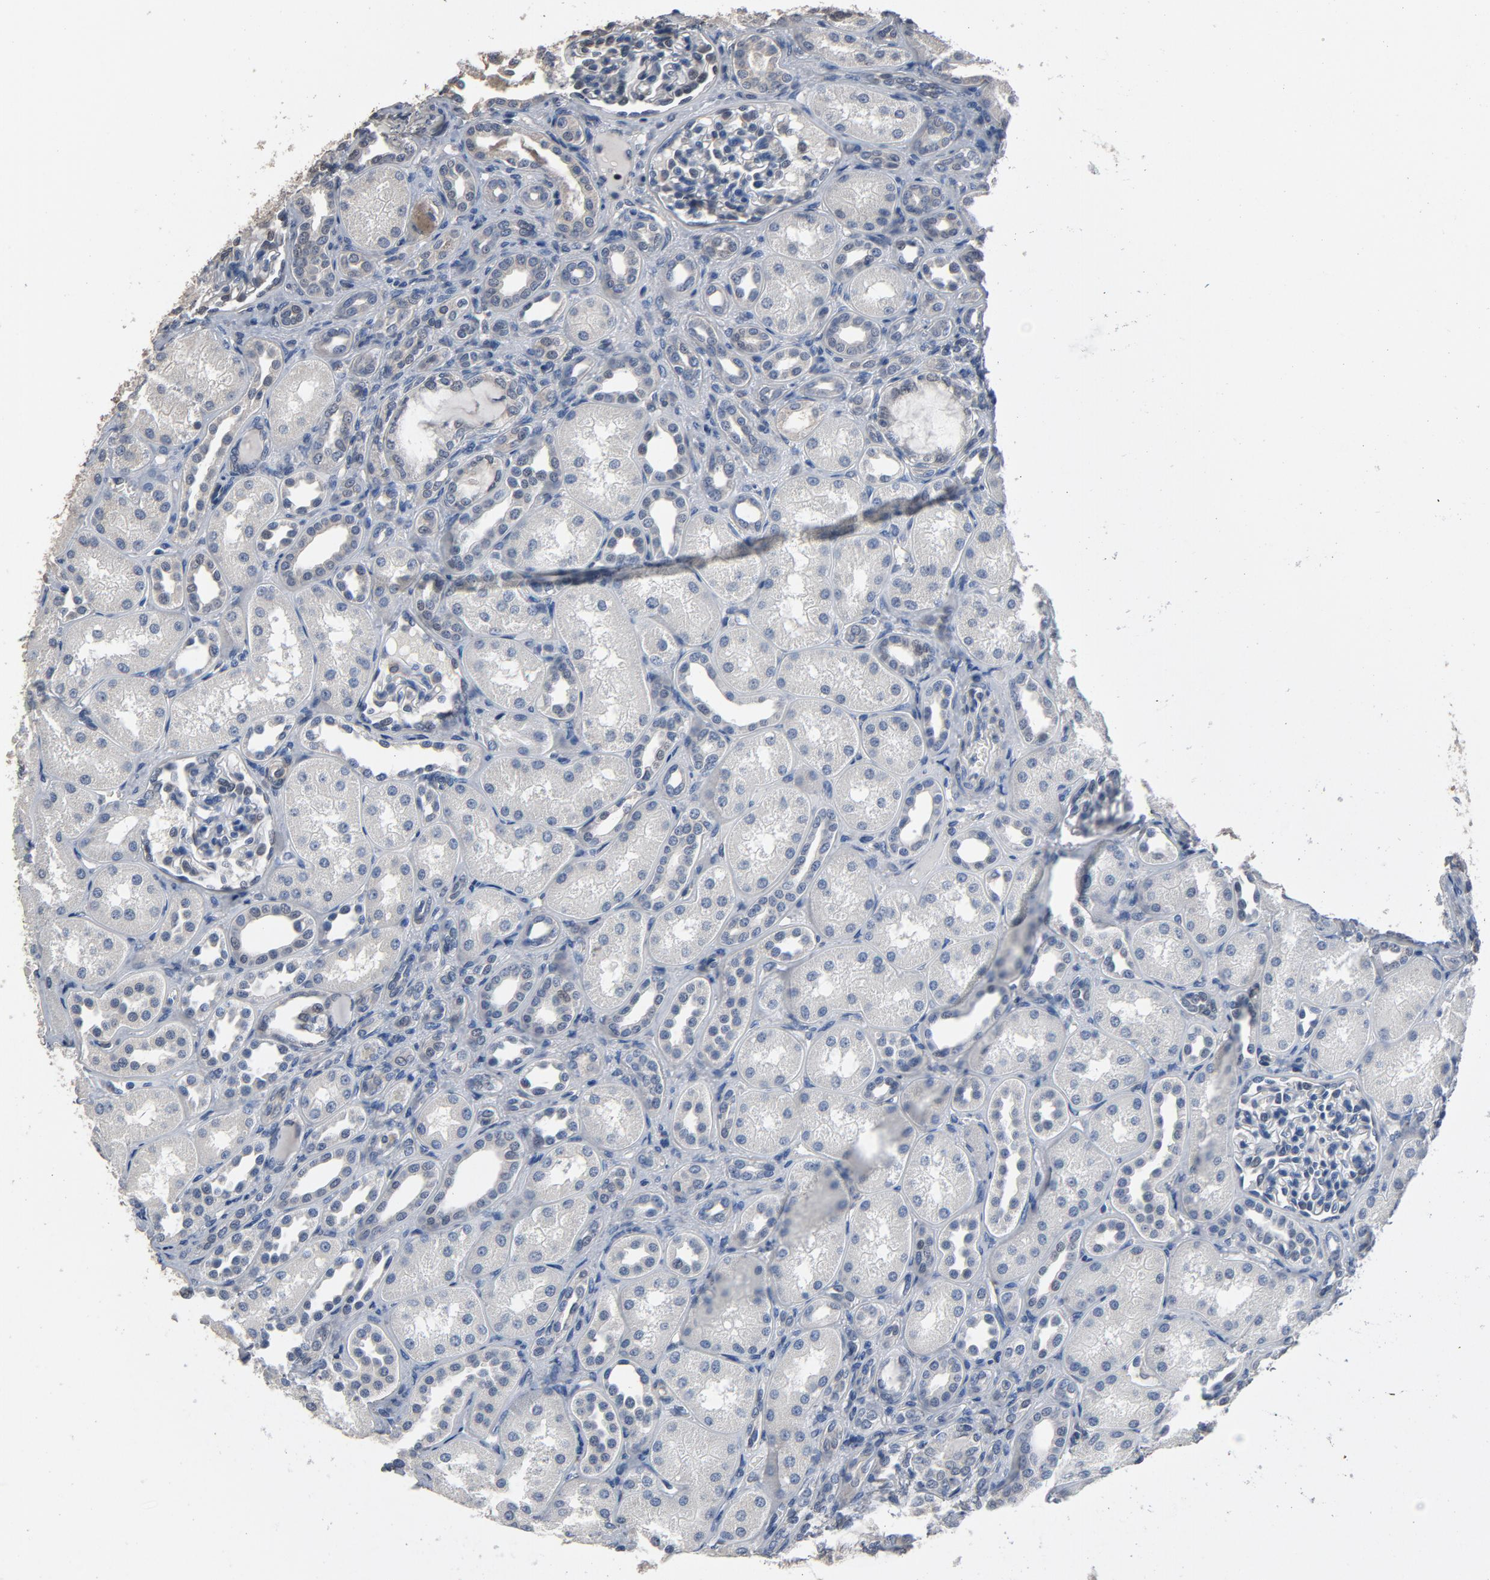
{"staining": {"intensity": "weak", "quantity": "<25%", "location": "nuclear"}, "tissue": "kidney", "cell_type": "Cells in glomeruli", "image_type": "normal", "snomed": [{"axis": "morphology", "description": "Normal tissue, NOS"}, {"axis": "topography", "description": "Kidney"}], "caption": "Human kidney stained for a protein using immunohistochemistry shows no expression in cells in glomeruli.", "gene": "SOX6", "patient": {"sex": "male", "age": 7}}